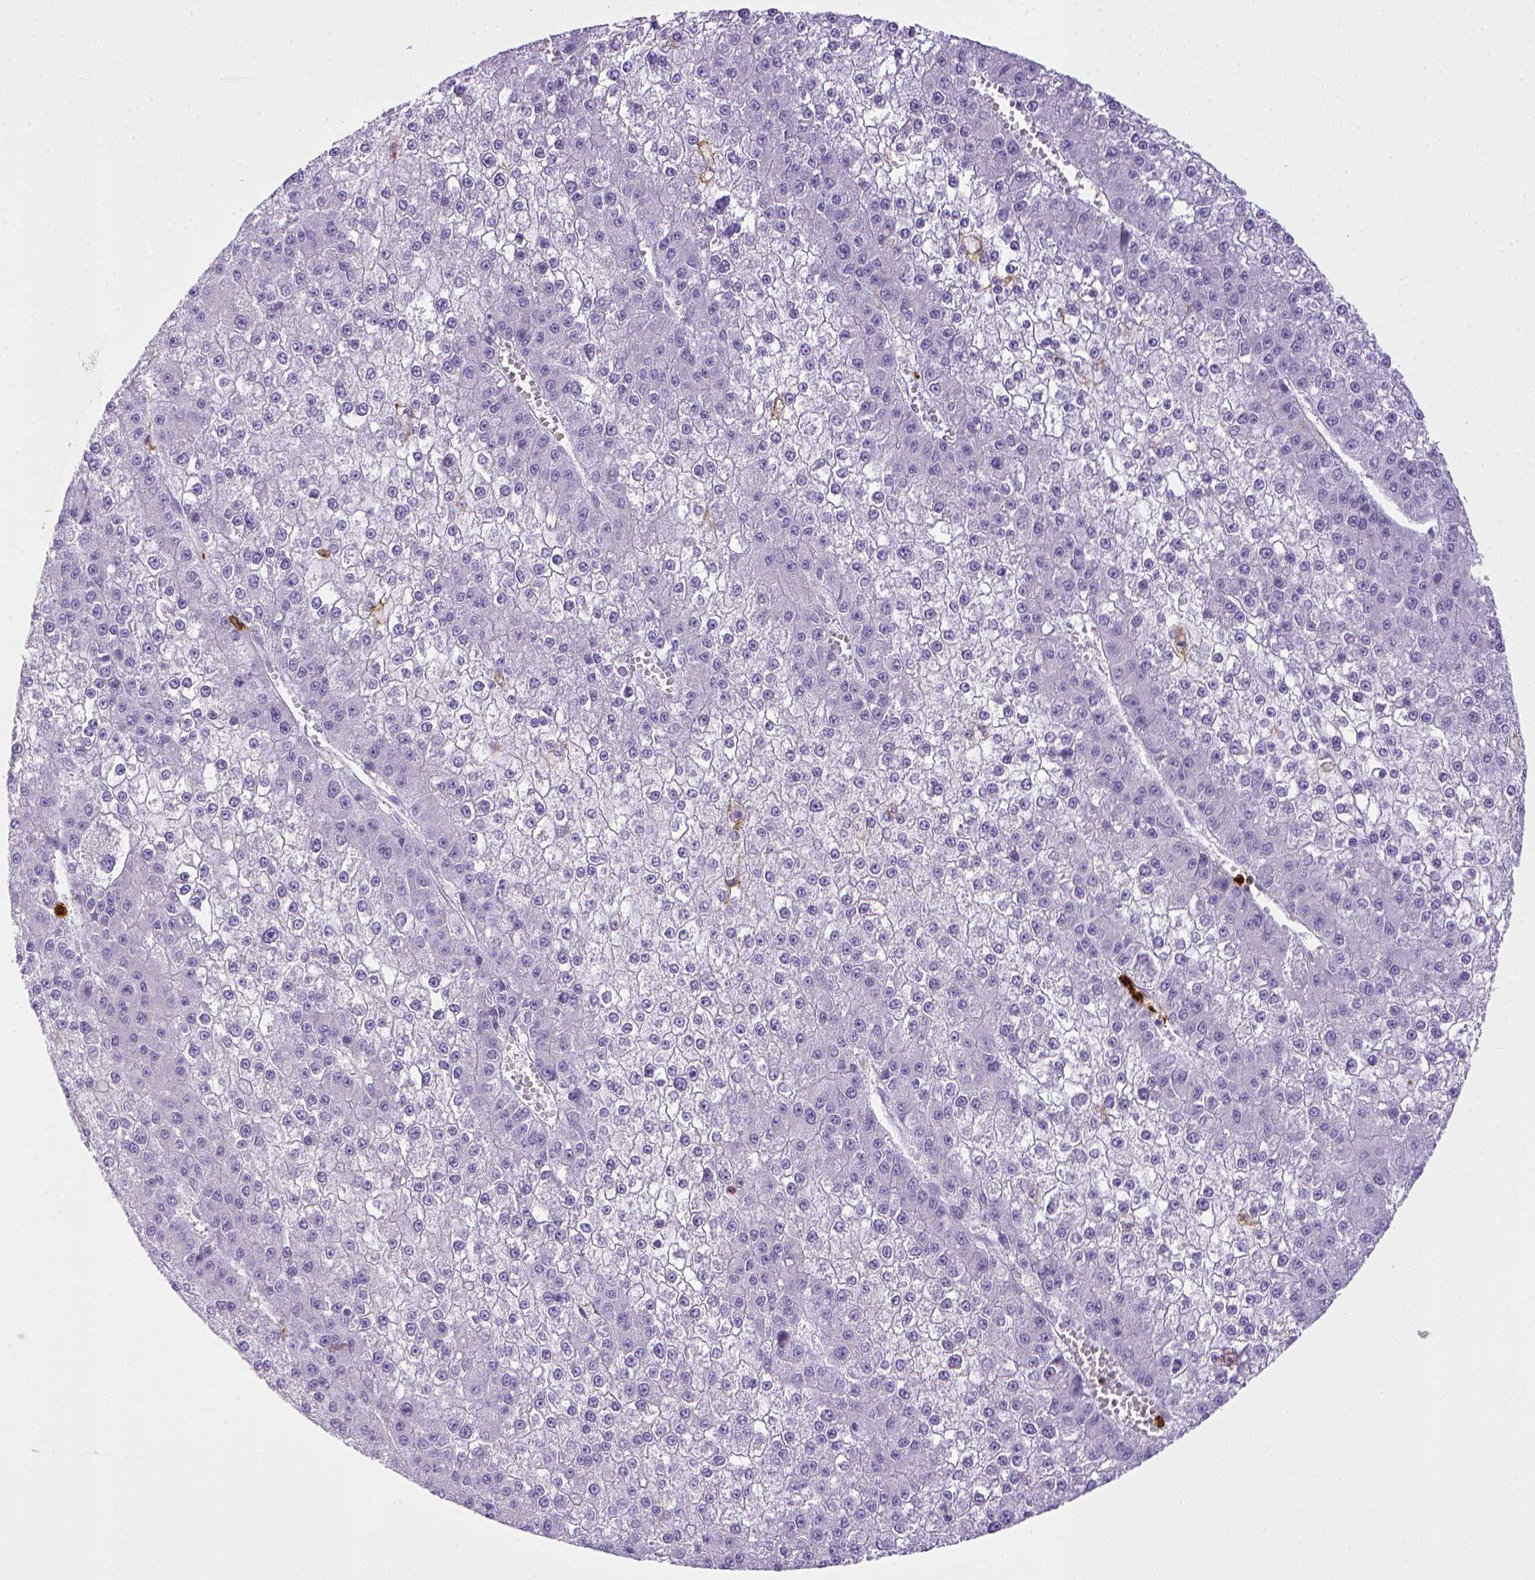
{"staining": {"intensity": "negative", "quantity": "none", "location": "none"}, "tissue": "liver cancer", "cell_type": "Tumor cells", "image_type": "cancer", "snomed": [{"axis": "morphology", "description": "Carcinoma, Hepatocellular, NOS"}, {"axis": "topography", "description": "Liver"}], "caption": "Liver cancer was stained to show a protein in brown. There is no significant positivity in tumor cells.", "gene": "ITGAM", "patient": {"sex": "female", "age": 73}}